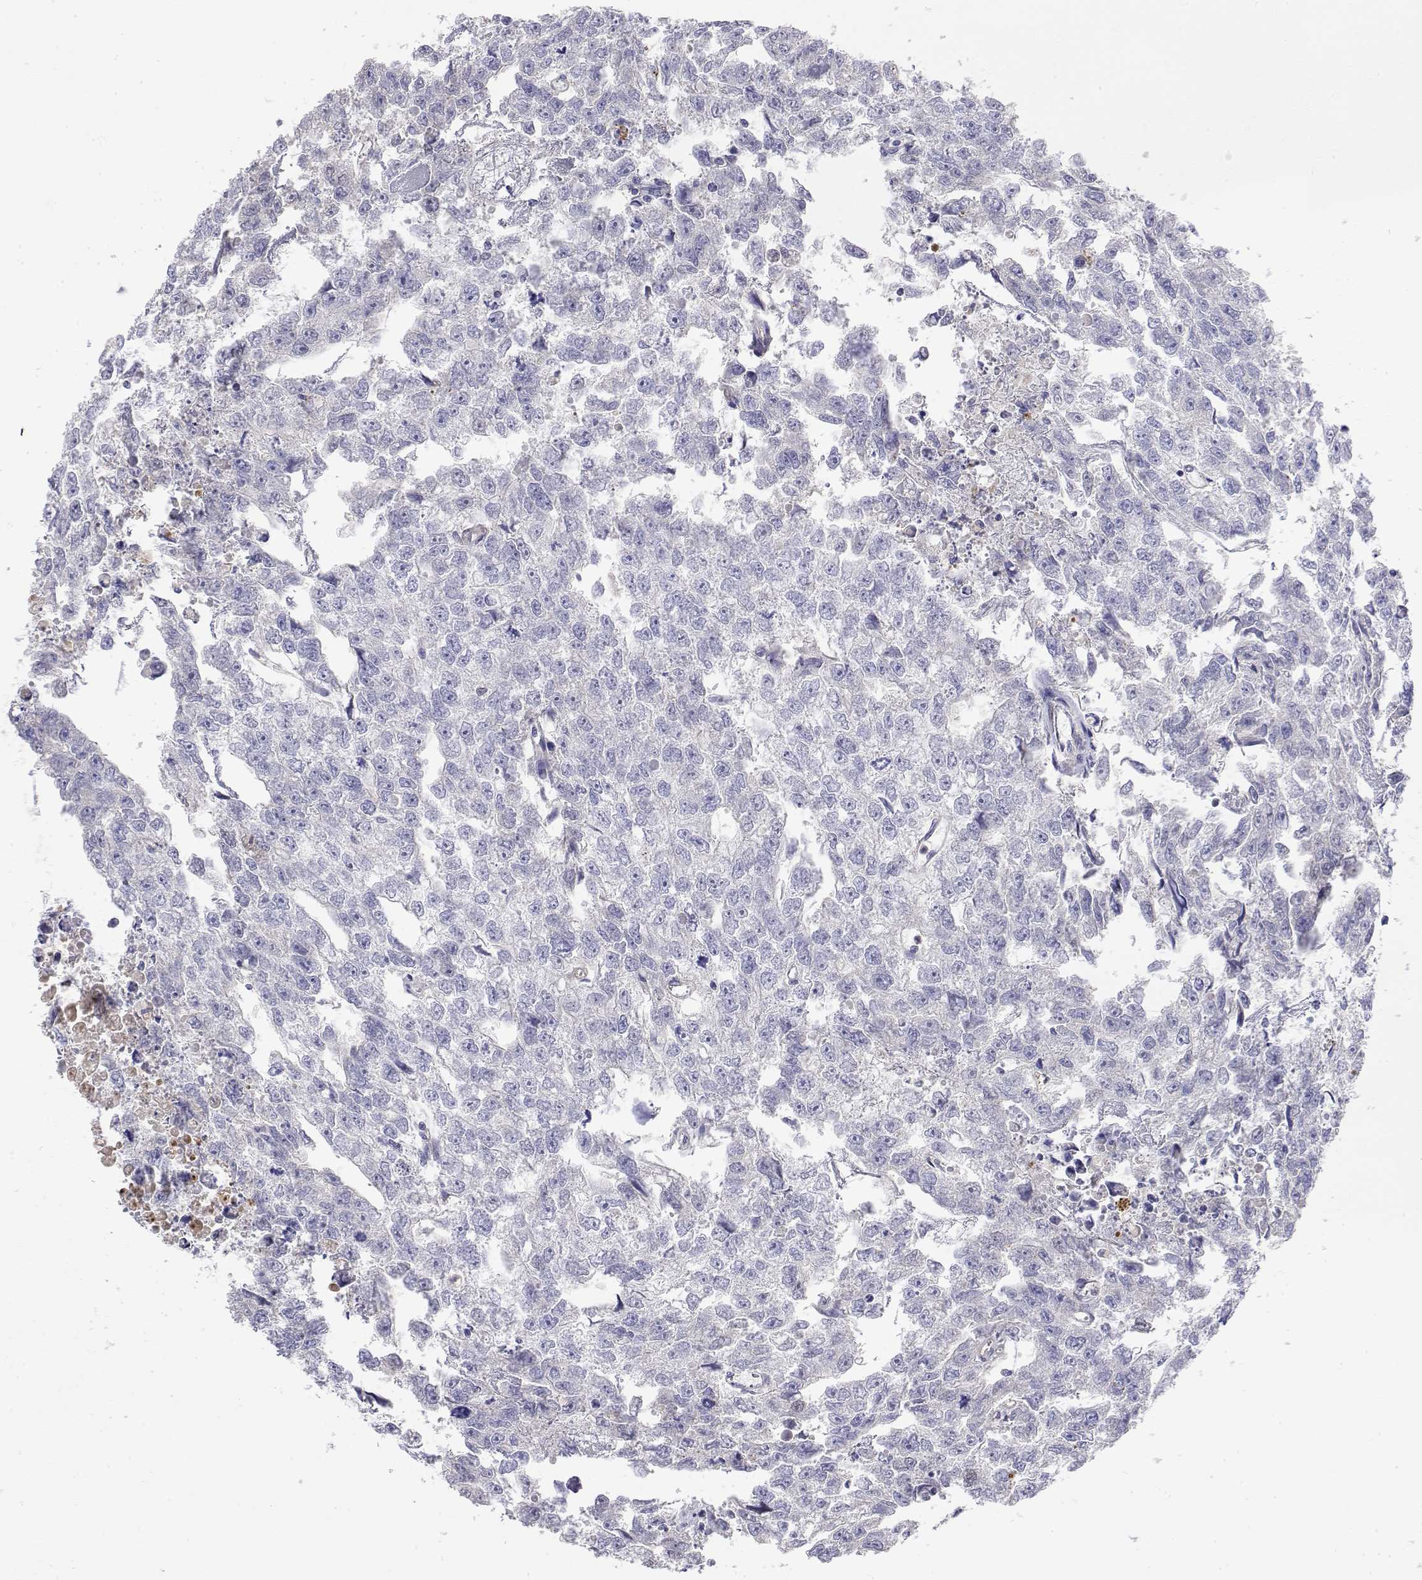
{"staining": {"intensity": "negative", "quantity": "none", "location": "none"}, "tissue": "testis cancer", "cell_type": "Tumor cells", "image_type": "cancer", "snomed": [{"axis": "morphology", "description": "Carcinoma, Embryonal, NOS"}, {"axis": "morphology", "description": "Teratoma, malignant, NOS"}, {"axis": "topography", "description": "Testis"}], "caption": "Immunohistochemistry micrograph of testis cancer (embryonal carcinoma) stained for a protein (brown), which exhibits no expression in tumor cells.", "gene": "GGACT", "patient": {"sex": "male", "age": 44}}